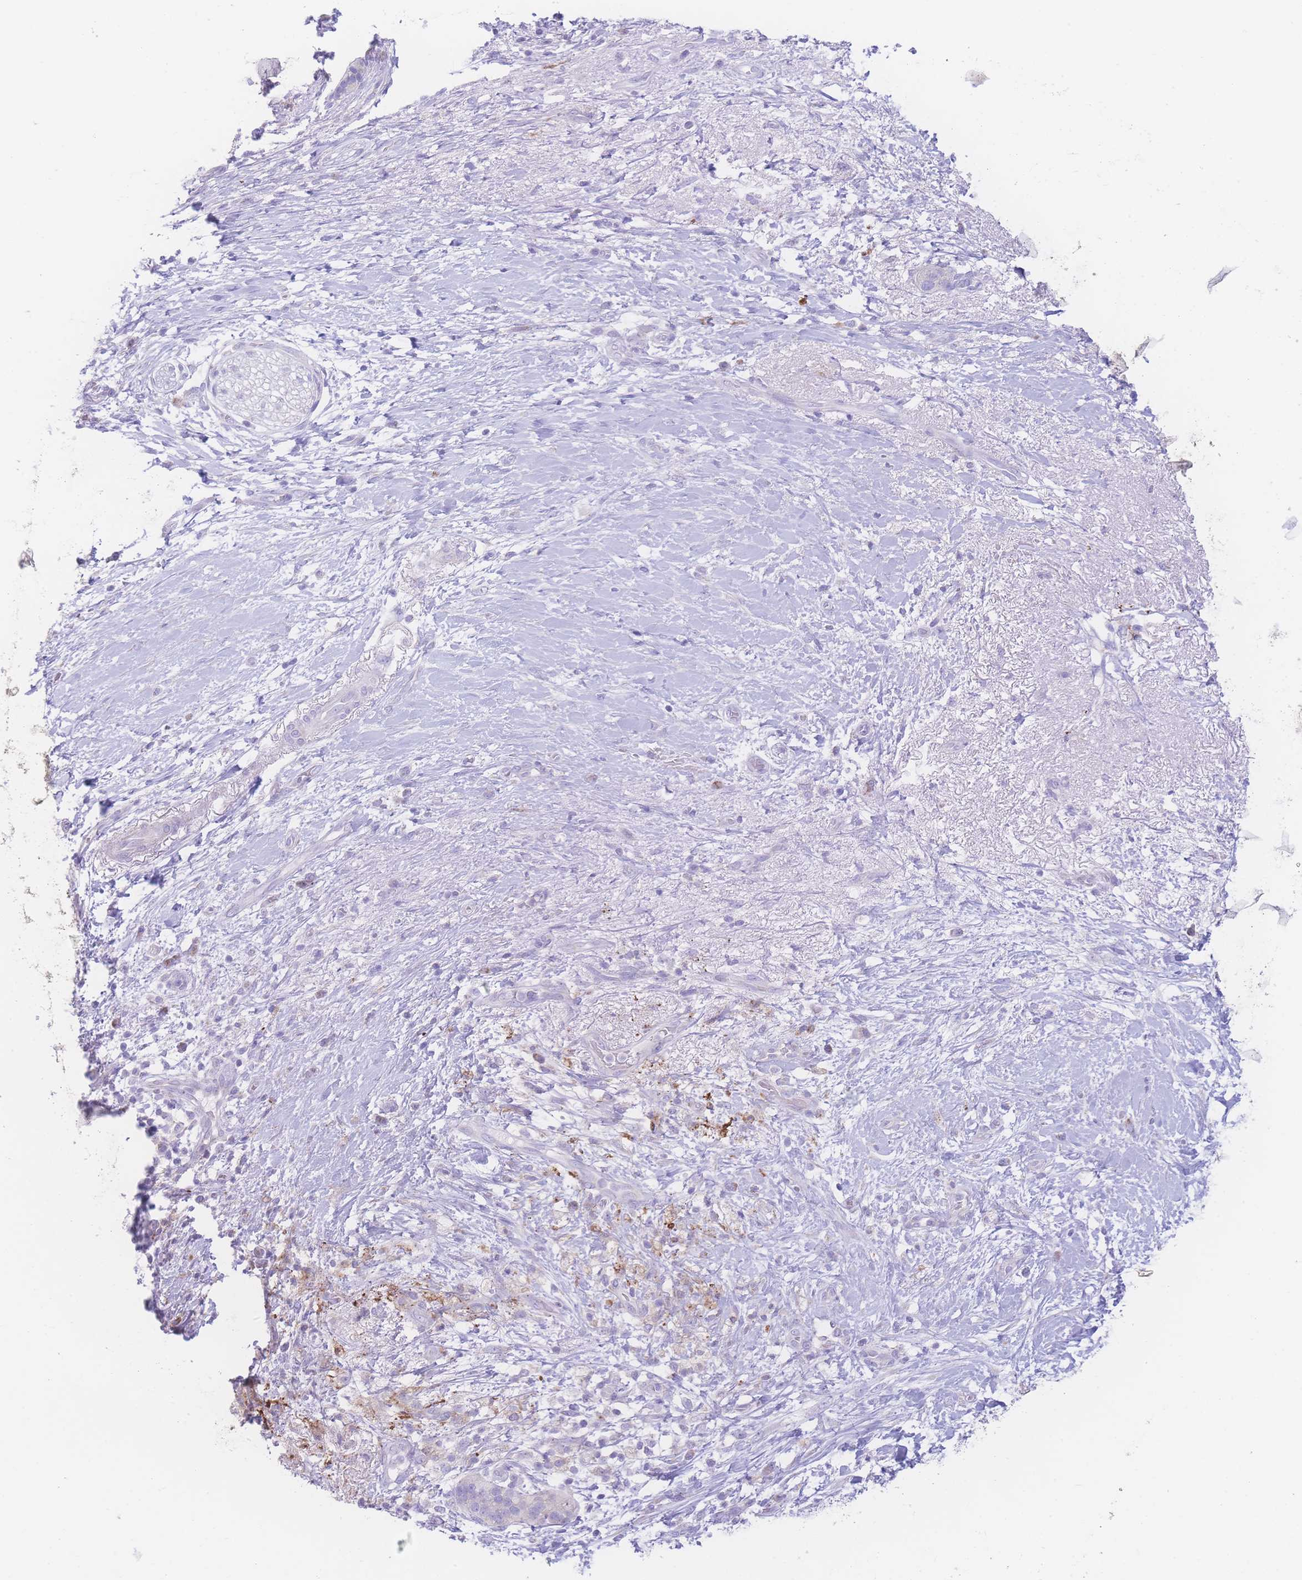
{"staining": {"intensity": "negative", "quantity": "none", "location": "none"}, "tissue": "pancreatic cancer", "cell_type": "Tumor cells", "image_type": "cancer", "snomed": [{"axis": "morphology", "description": "Adenocarcinoma, NOS"}, {"axis": "topography", "description": "Pancreas"}], "caption": "The immunohistochemistry micrograph has no significant expression in tumor cells of pancreatic cancer tissue. (Brightfield microscopy of DAB immunohistochemistry at high magnification).", "gene": "NBEAL1", "patient": {"sex": "female", "age": 72}}